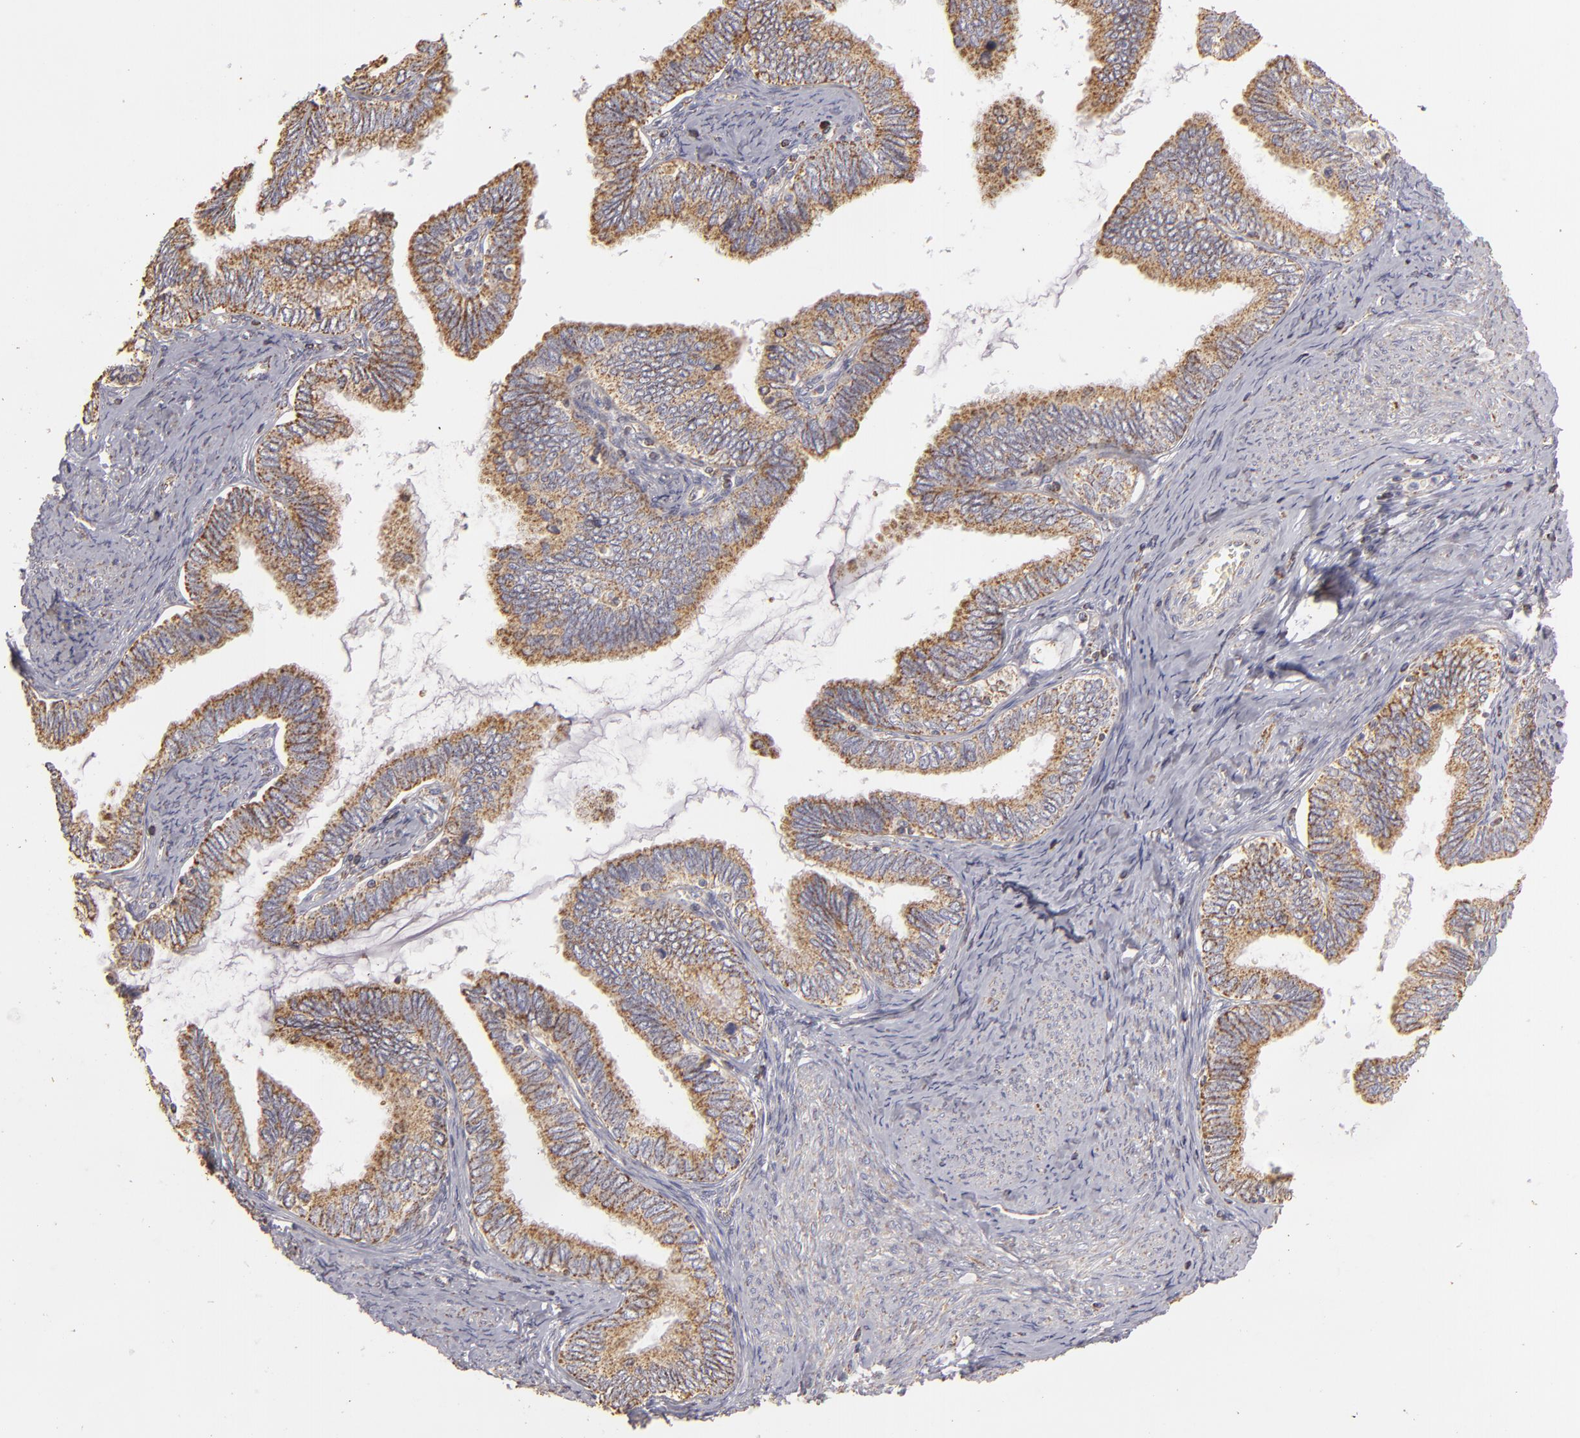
{"staining": {"intensity": "moderate", "quantity": ">75%", "location": "cytoplasmic/membranous"}, "tissue": "cervical cancer", "cell_type": "Tumor cells", "image_type": "cancer", "snomed": [{"axis": "morphology", "description": "Adenocarcinoma, NOS"}, {"axis": "topography", "description": "Cervix"}], "caption": "Cervical adenocarcinoma tissue displays moderate cytoplasmic/membranous expression in approximately >75% of tumor cells, visualized by immunohistochemistry.", "gene": "CFB", "patient": {"sex": "female", "age": 49}}